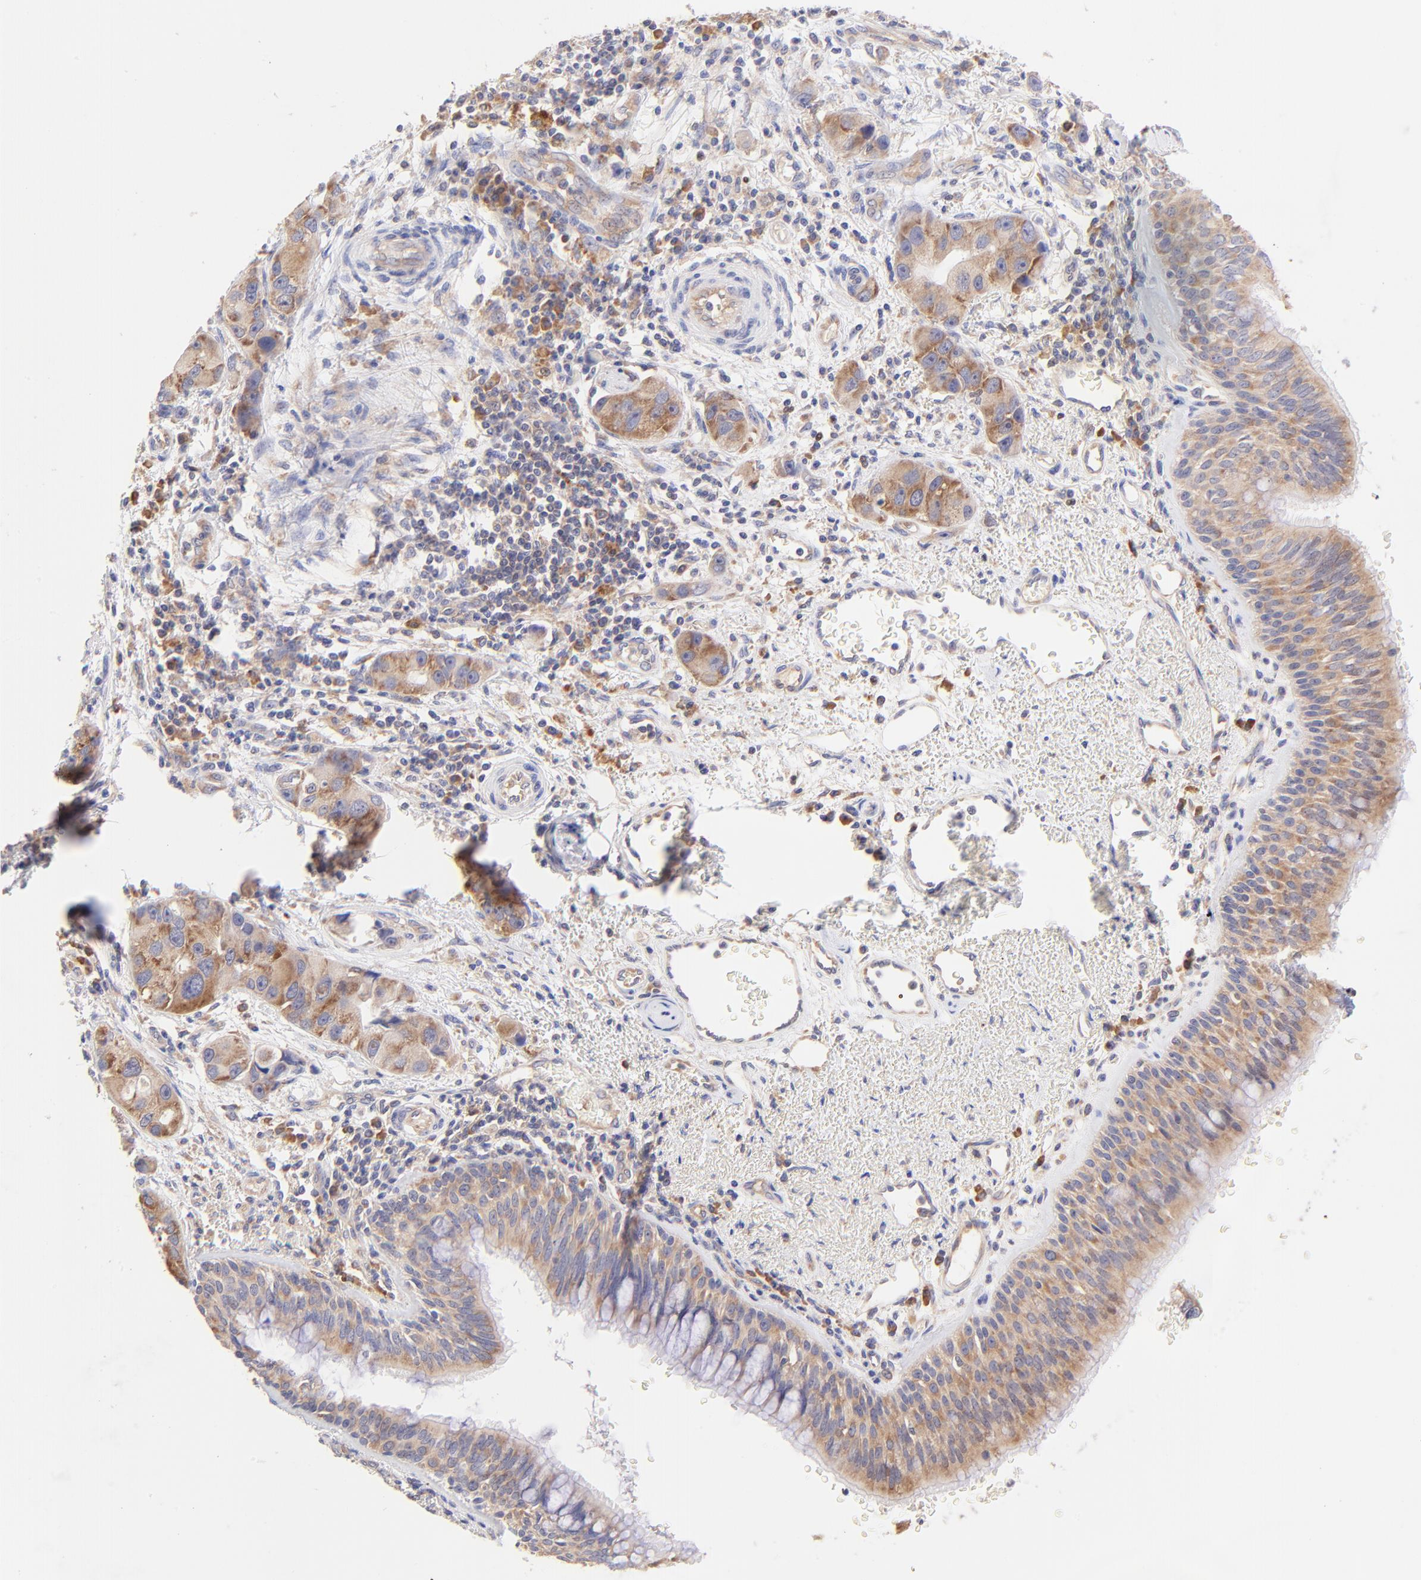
{"staining": {"intensity": "moderate", "quantity": "25%-75%", "location": "cytoplasmic/membranous"}, "tissue": "bronchus", "cell_type": "Respiratory epithelial cells", "image_type": "normal", "snomed": [{"axis": "morphology", "description": "Normal tissue, NOS"}, {"axis": "morphology", "description": "Adenocarcinoma, NOS"}, {"axis": "morphology", "description": "Adenocarcinoma, metastatic, NOS"}, {"axis": "topography", "description": "Lymph node"}, {"axis": "topography", "description": "Bronchus"}, {"axis": "topography", "description": "Lung"}], "caption": "High-power microscopy captured an immunohistochemistry (IHC) micrograph of normal bronchus, revealing moderate cytoplasmic/membranous expression in about 25%-75% of respiratory epithelial cells. (Stains: DAB (3,3'-diaminobenzidine) in brown, nuclei in blue, Microscopy: brightfield microscopy at high magnification).", "gene": "RPL11", "patient": {"sex": "female", "age": 54}}